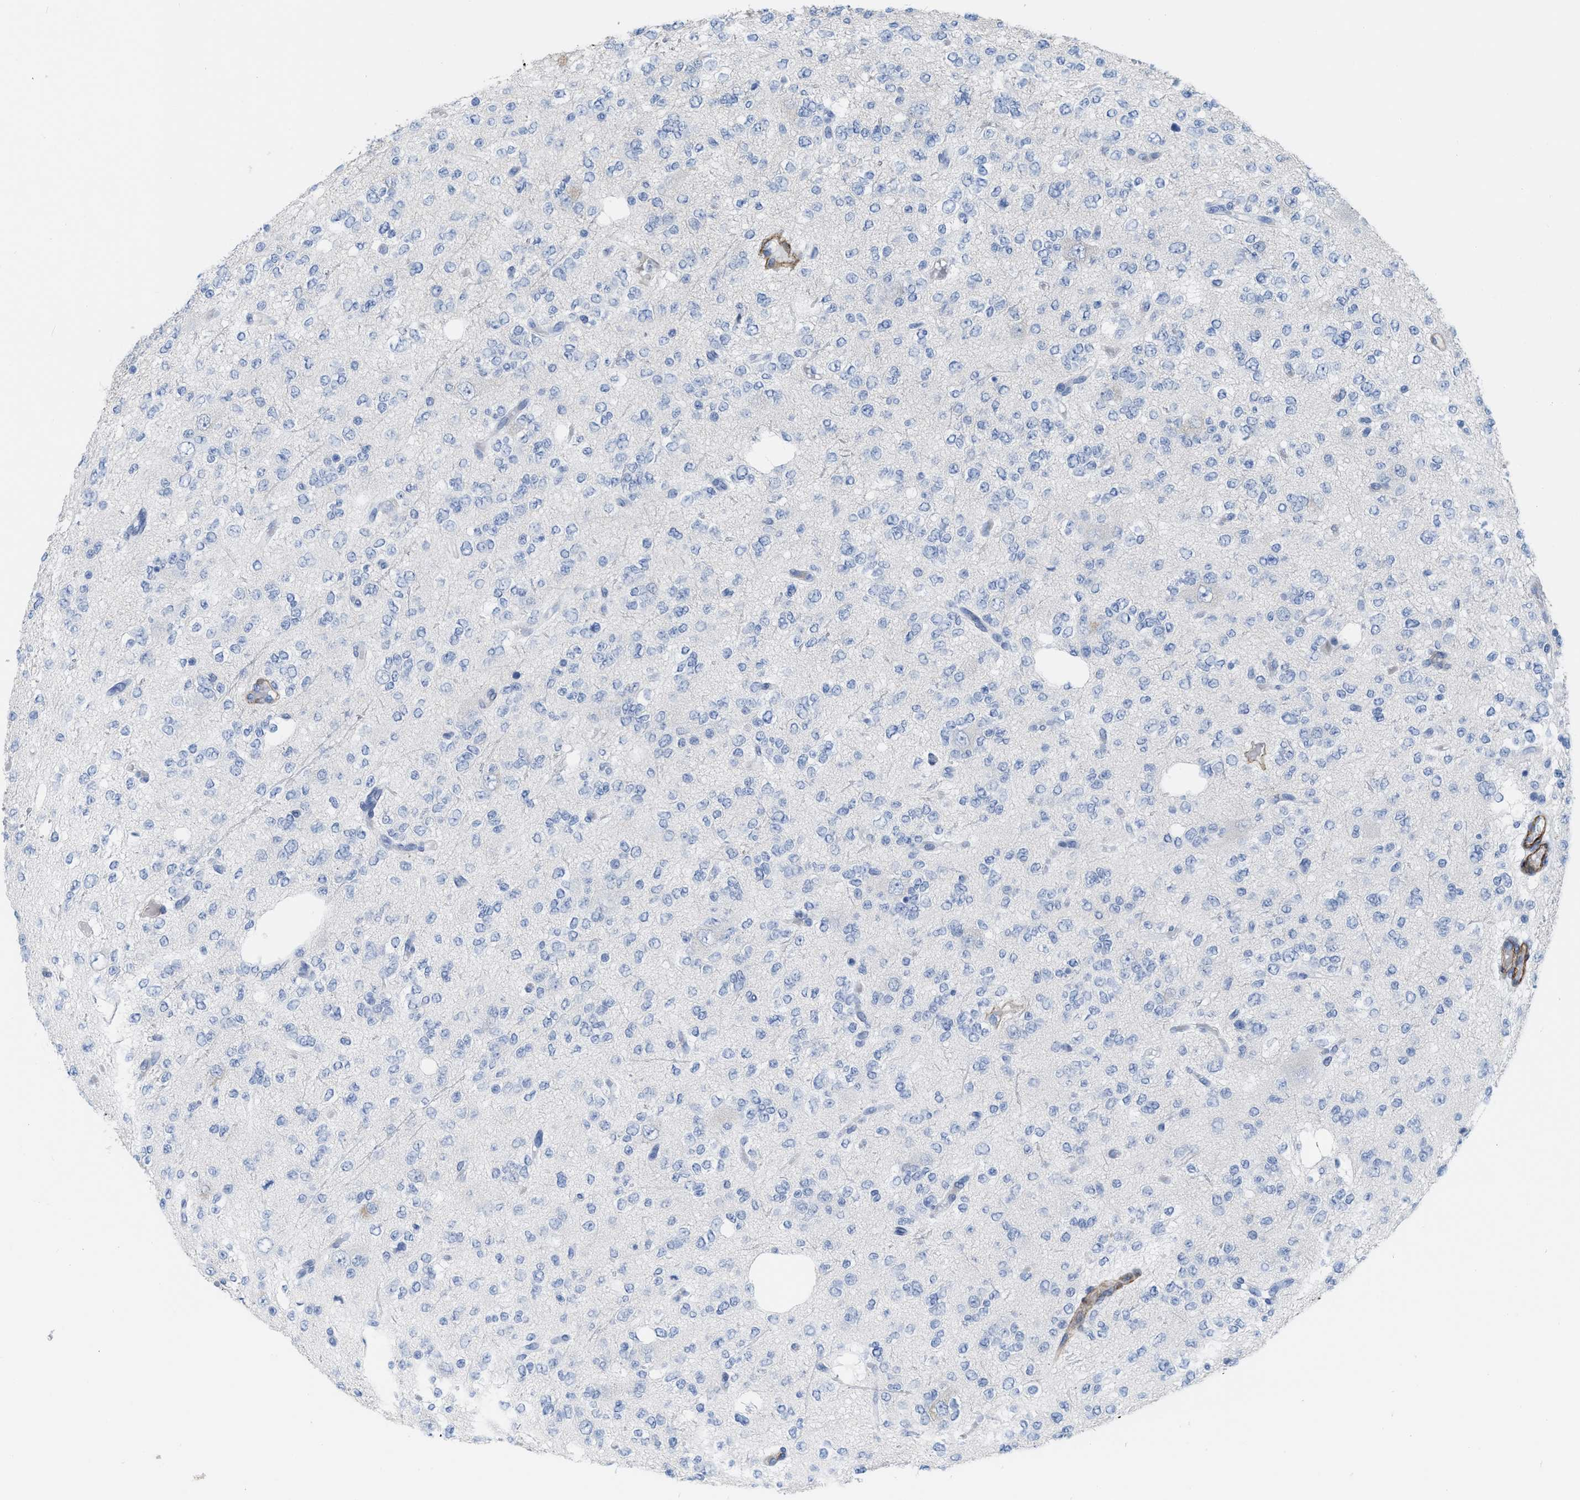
{"staining": {"intensity": "negative", "quantity": "none", "location": "none"}, "tissue": "glioma", "cell_type": "Tumor cells", "image_type": "cancer", "snomed": [{"axis": "morphology", "description": "Glioma, malignant, Low grade"}, {"axis": "topography", "description": "Brain"}], "caption": "Histopathology image shows no significant protein positivity in tumor cells of glioma.", "gene": "TAGLN", "patient": {"sex": "male", "age": 38}}